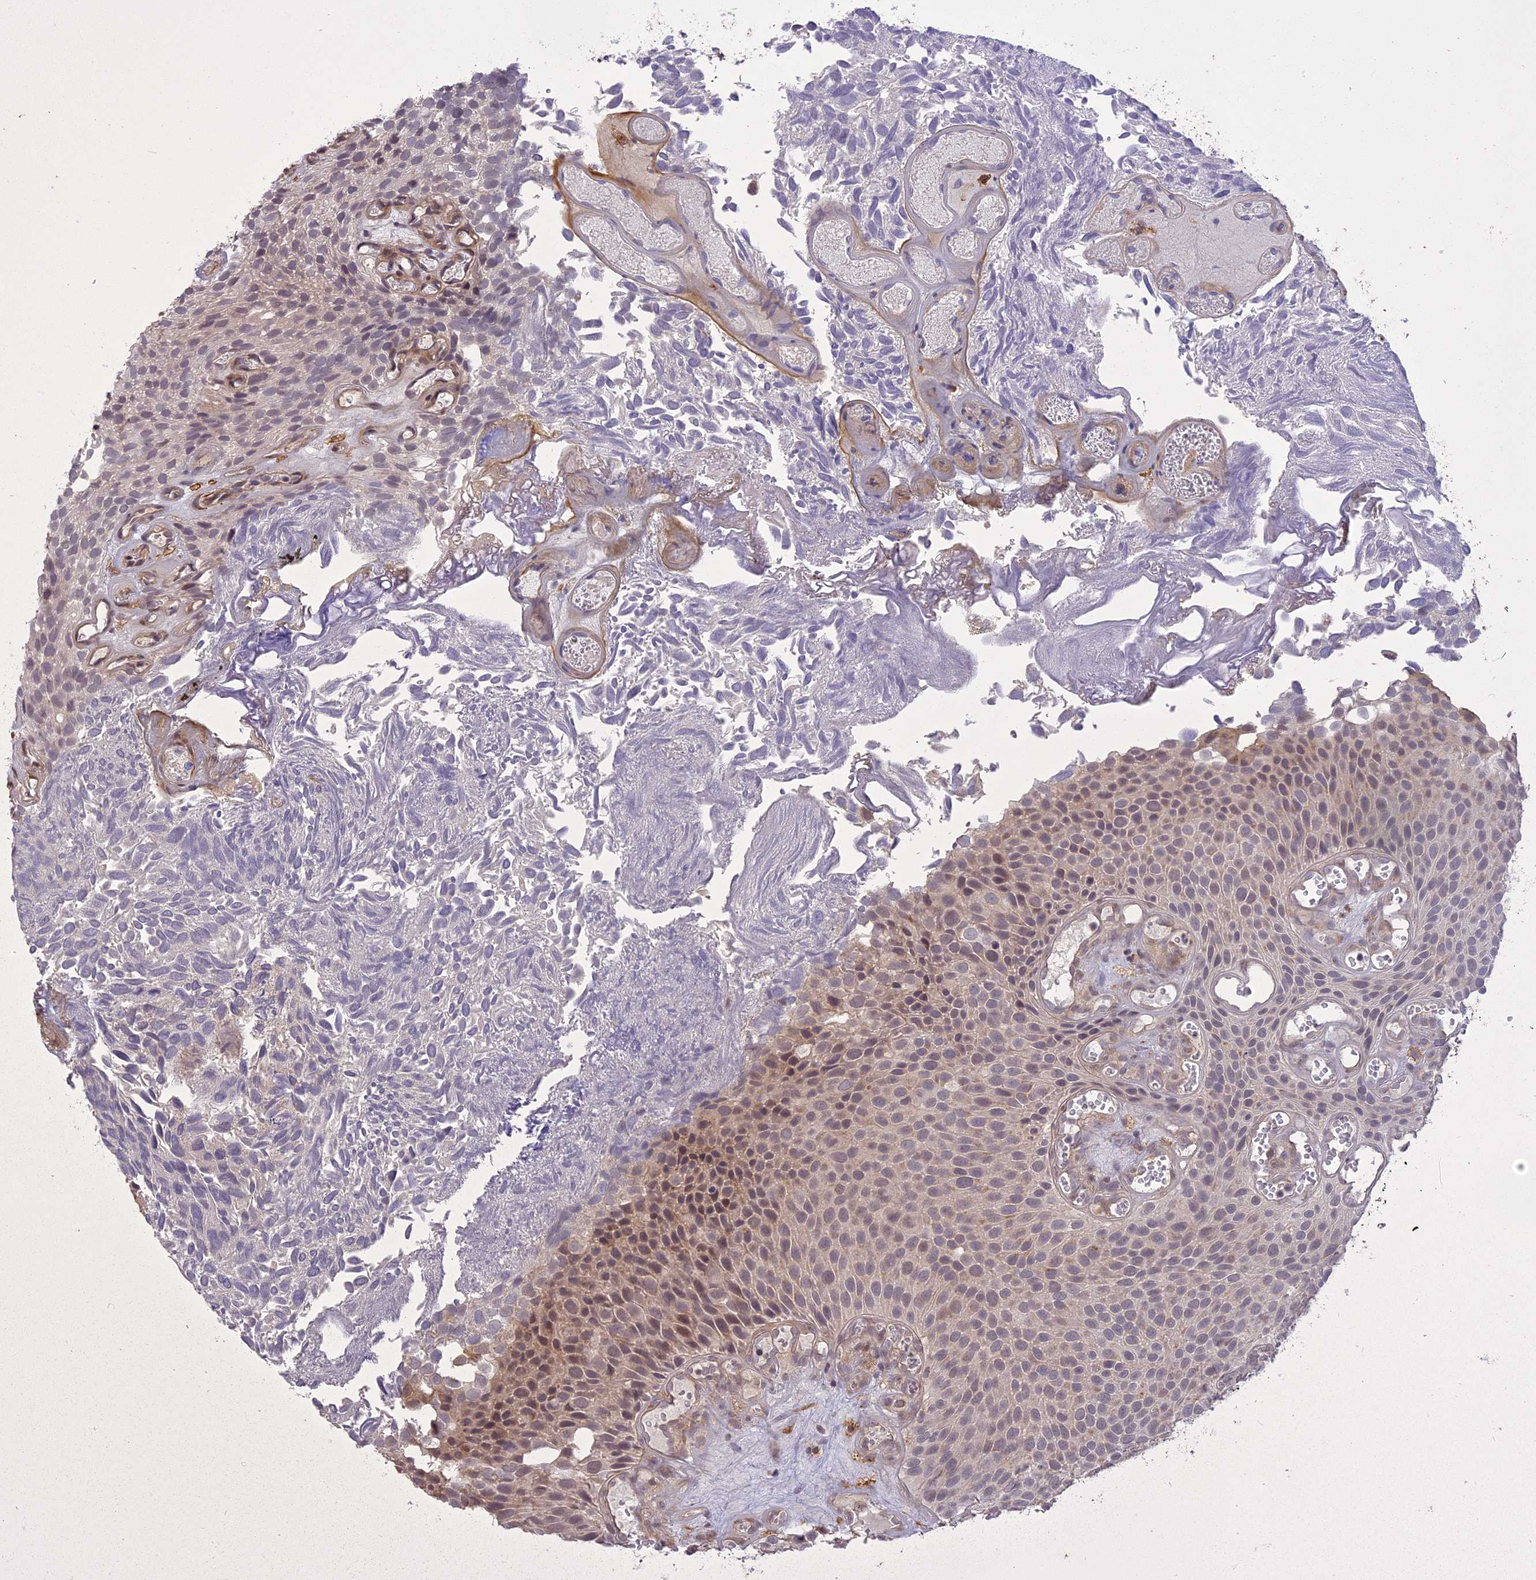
{"staining": {"intensity": "weak", "quantity": "<25%", "location": "cytoplasmic/membranous"}, "tissue": "urothelial cancer", "cell_type": "Tumor cells", "image_type": "cancer", "snomed": [{"axis": "morphology", "description": "Urothelial carcinoma, Low grade"}, {"axis": "topography", "description": "Urinary bladder"}], "caption": "A high-resolution image shows IHC staining of low-grade urothelial carcinoma, which demonstrates no significant staining in tumor cells.", "gene": "ING5", "patient": {"sex": "male", "age": 89}}